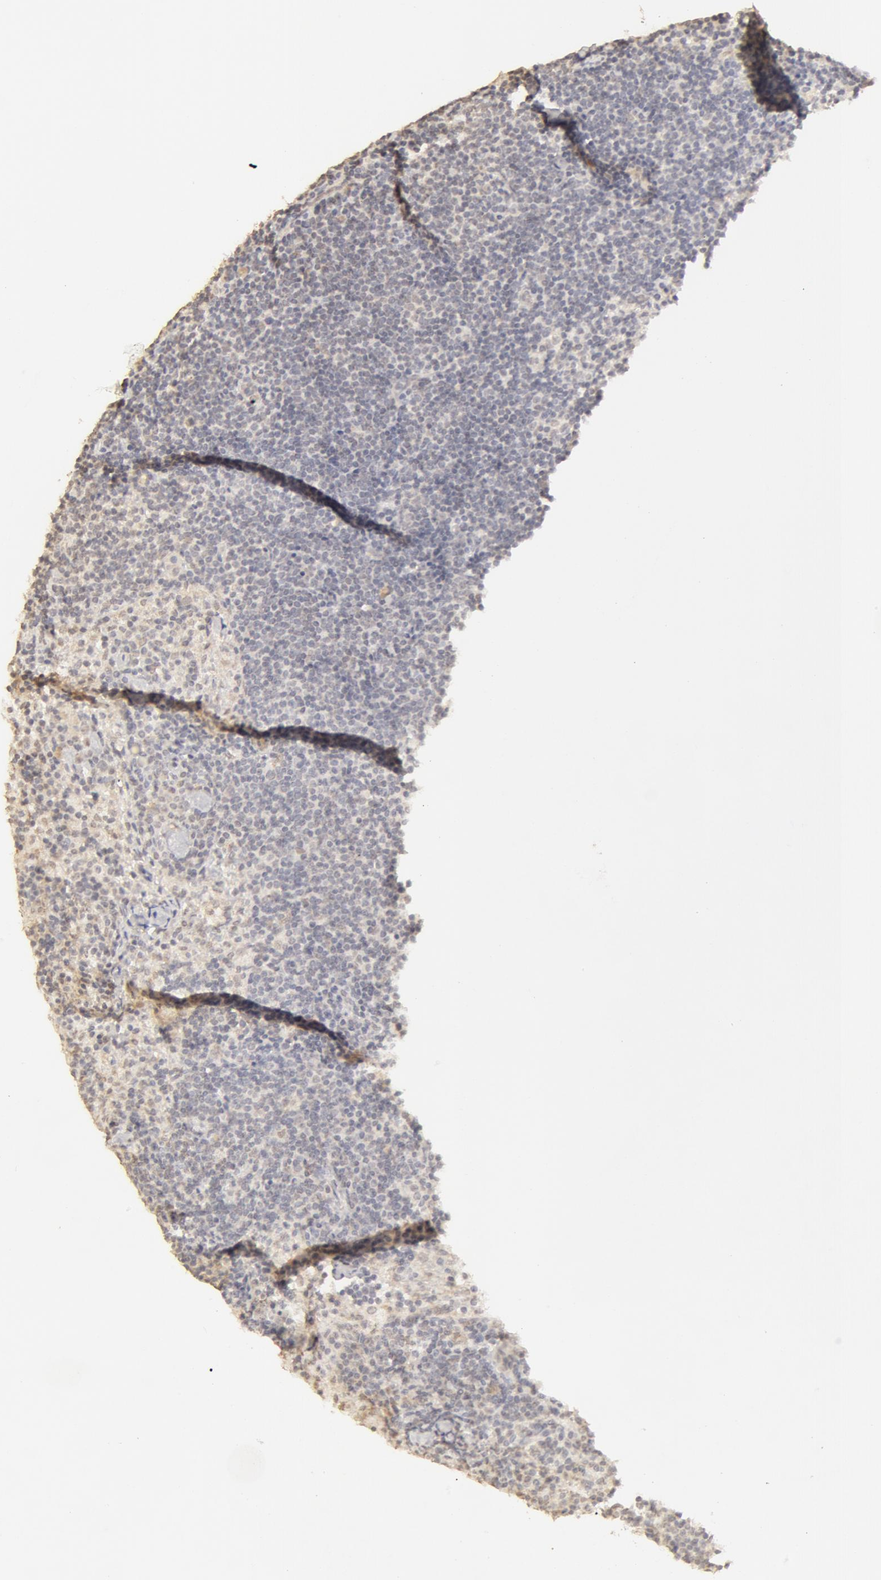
{"staining": {"intensity": "negative", "quantity": "none", "location": "none"}, "tissue": "lymph node", "cell_type": "Germinal center cells", "image_type": "normal", "snomed": [{"axis": "morphology", "description": "Normal tissue, NOS"}, {"axis": "morphology", "description": "Inflammation, NOS"}, {"axis": "topography", "description": "Lymph node"}, {"axis": "topography", "description": "Salivary gland"}], "caption": "DAB immunohistochemical staining of benign lymph node displays no significant staining in germinal center cells.", "gene": "ADAM10", "patient": {"sex": "male", "age": 3}}